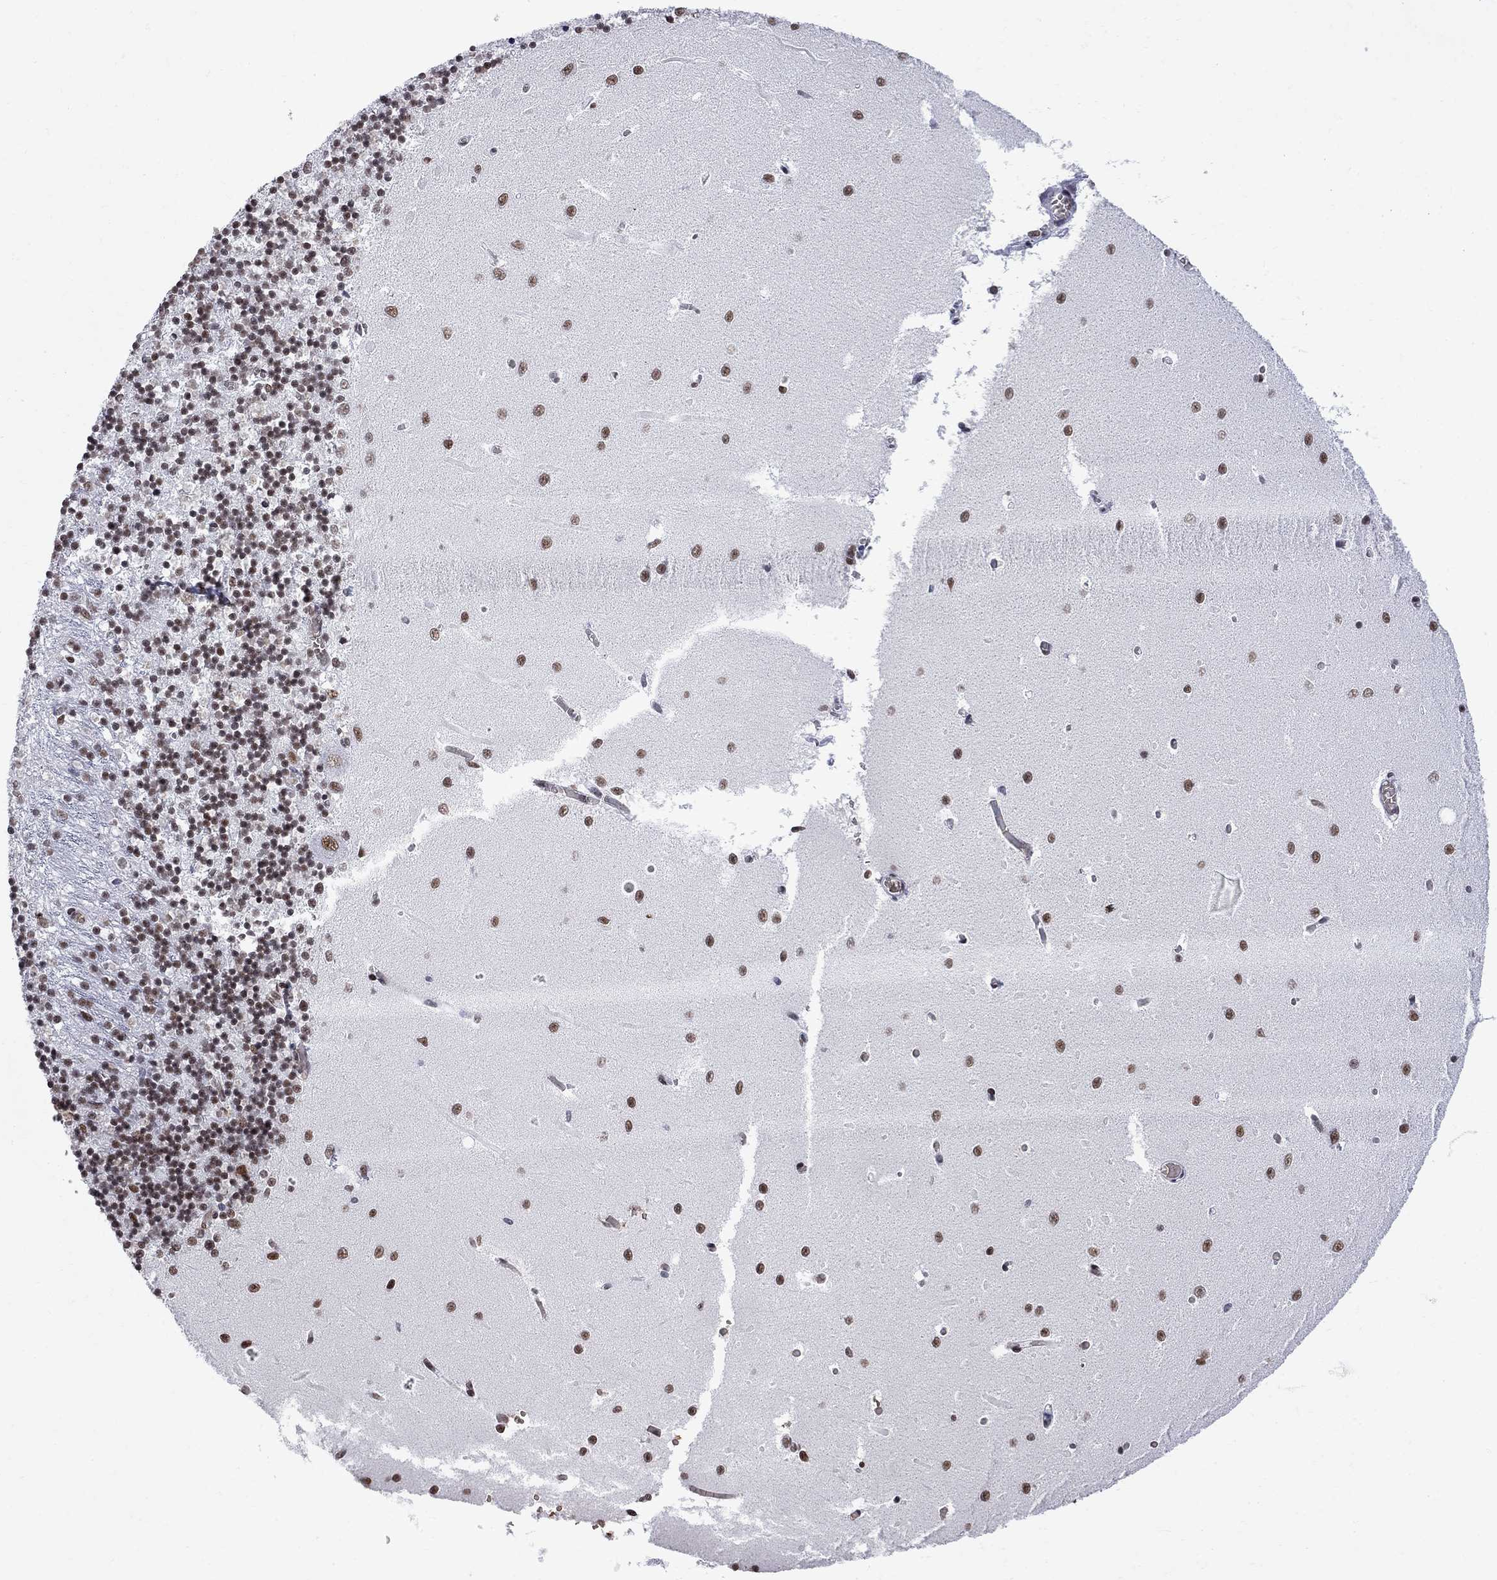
{"staining": {"intensity": "moderate", "quantity": ">75%", "location": "nuclear"}, "tissue": "cerebellum", "cell_type": "Cells in granular layer", "image_type": "normal", "snomed": [{"axis": "morphology", "description": "Normal tissue, NOS"}, {"axis": "topography", "description": "Cerebellum"}], "caption": "Immunohistochemistry photomicrograph of benign cerebellum: cerebellum stained using immunohistochemistry (IHC) demonstrates medium levels of moderate protein expression localized specifically in the nuclear of cells in granular layer, appearing as a nuclear brown color.", "gene": "ZBTB47", "patient": {"sex": "female", "age": 64}}